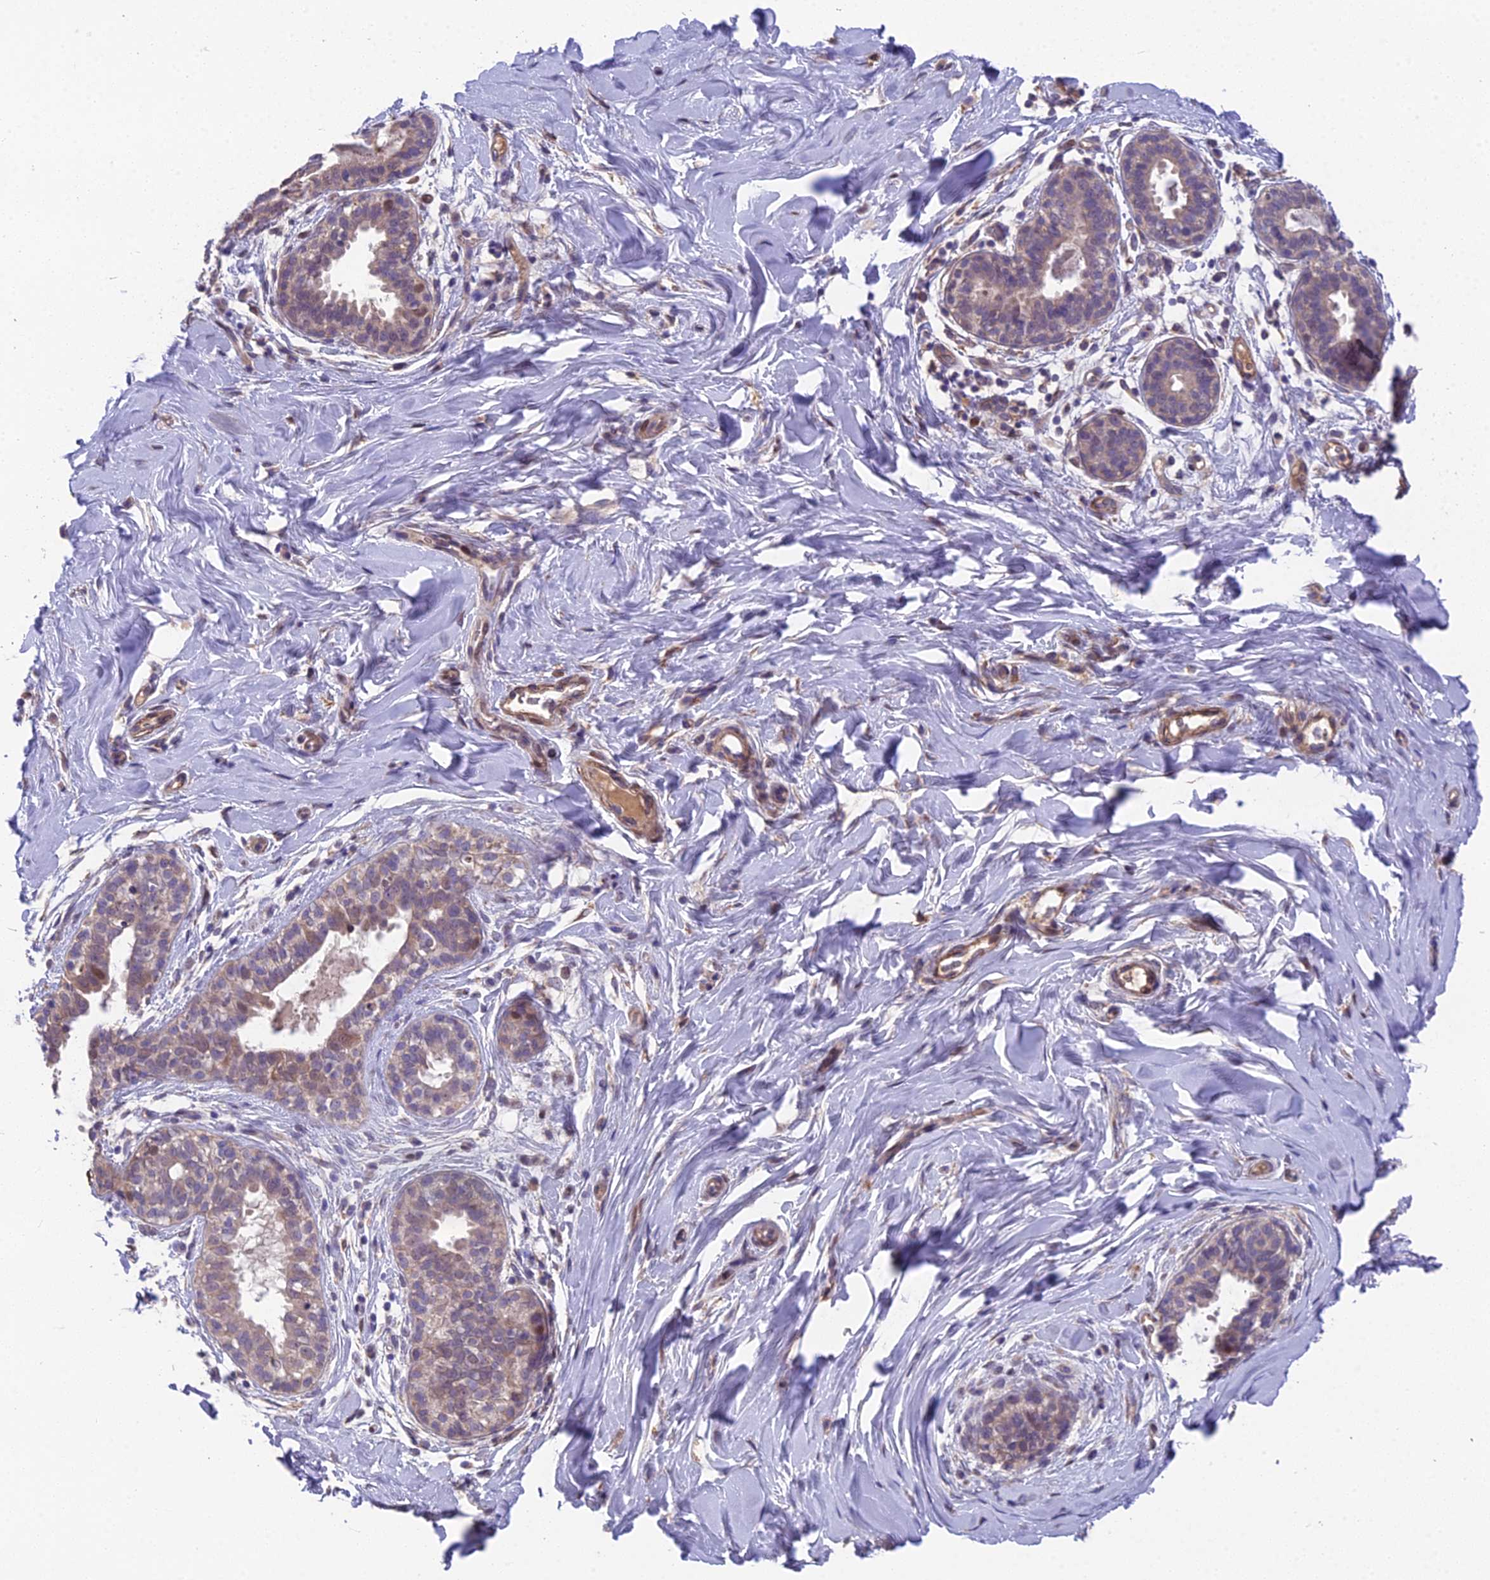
{"staining": {"intensity": "negative", "quantity": "none", "location": "none"}, "tissue": "adipose tissue", "cell_type": "Adipocytes", "image_type": "normal", "snomed": [{"axis": "morphology", "description": "Normal tissue, NOS"}, {"axis": "topography", "description": "Breast"}], "caption": "An immunohistochemistry (IHC) micrograph of normal adipose tissue is shown. There is no staining in adipocytes of adipose tissue. Brightfield microscopy of IHC stained with DAB (brown) and hematoxylin (blue), captured at high magnification.", "gene": "PUS10", "patient": {"sex": "female", "age": 26}}